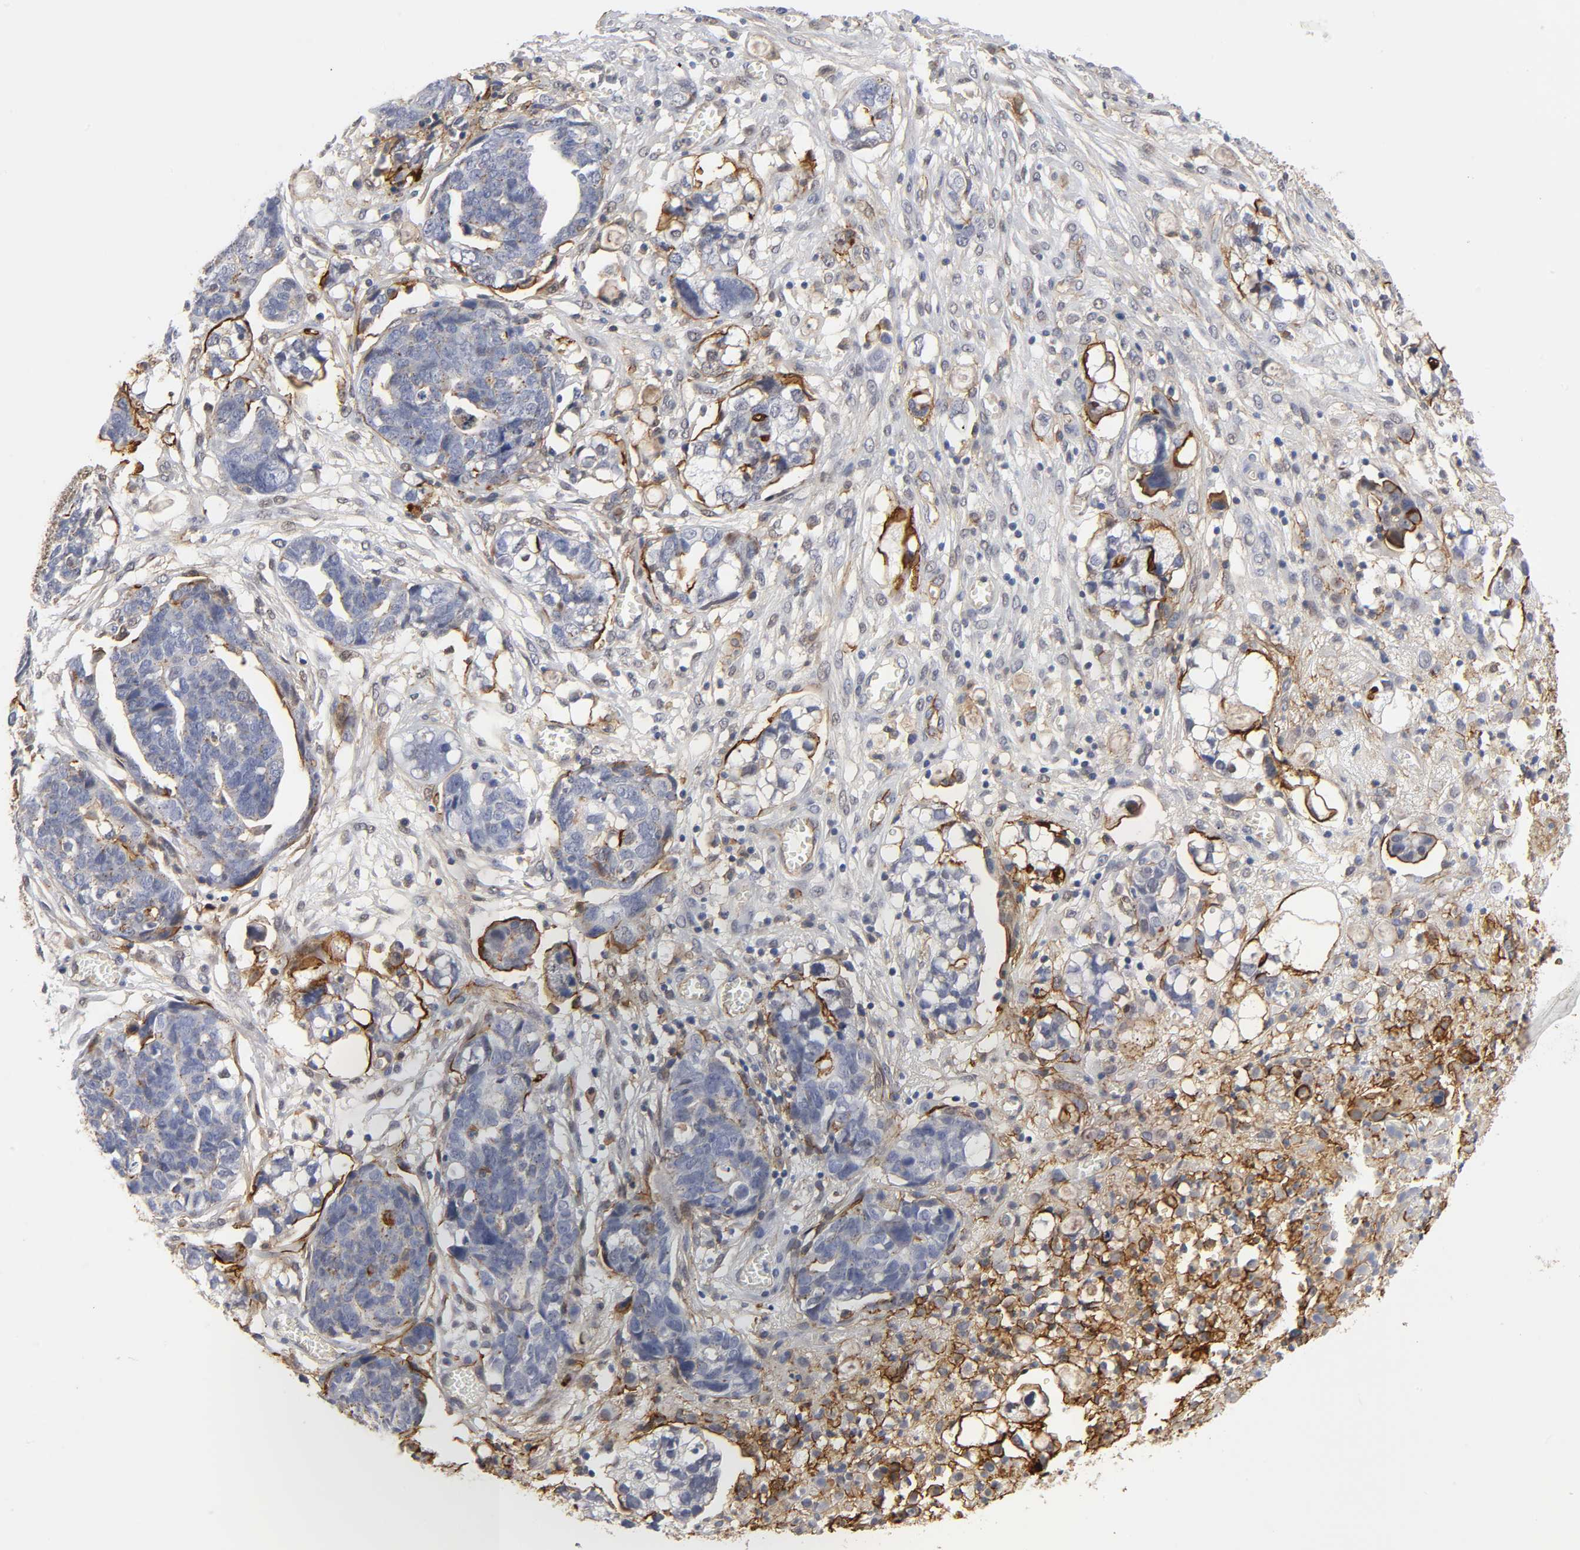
{"staining": {"intensity": "strong", "quantity": "<25%", "location": "cytoplasmic/membranous"}, "tissue": "ovarian cancer", "cell_type": "Tumor cells", "image_type": "cancer", "snomed": [{"axis": "morphology", "description": "Normal tissue, NOS"}, {"axis": "morphology", "description": "Cystadenocarcinoma, serous, NOS"}, {"axis": "topography", "description": "Fallopian tube"}, {"axis": "topography", "description": "Ovary"}], "caption": "There is medium levels of strong cytoplasmic/membranous positivity in tumor cells of ovarian cancer (serous cystadenocarcinoma), as demonstrated by immunohistochemical staining (brown color).", "gene": "ICAM1", "patient": {"sex": "female", "age": 56}}